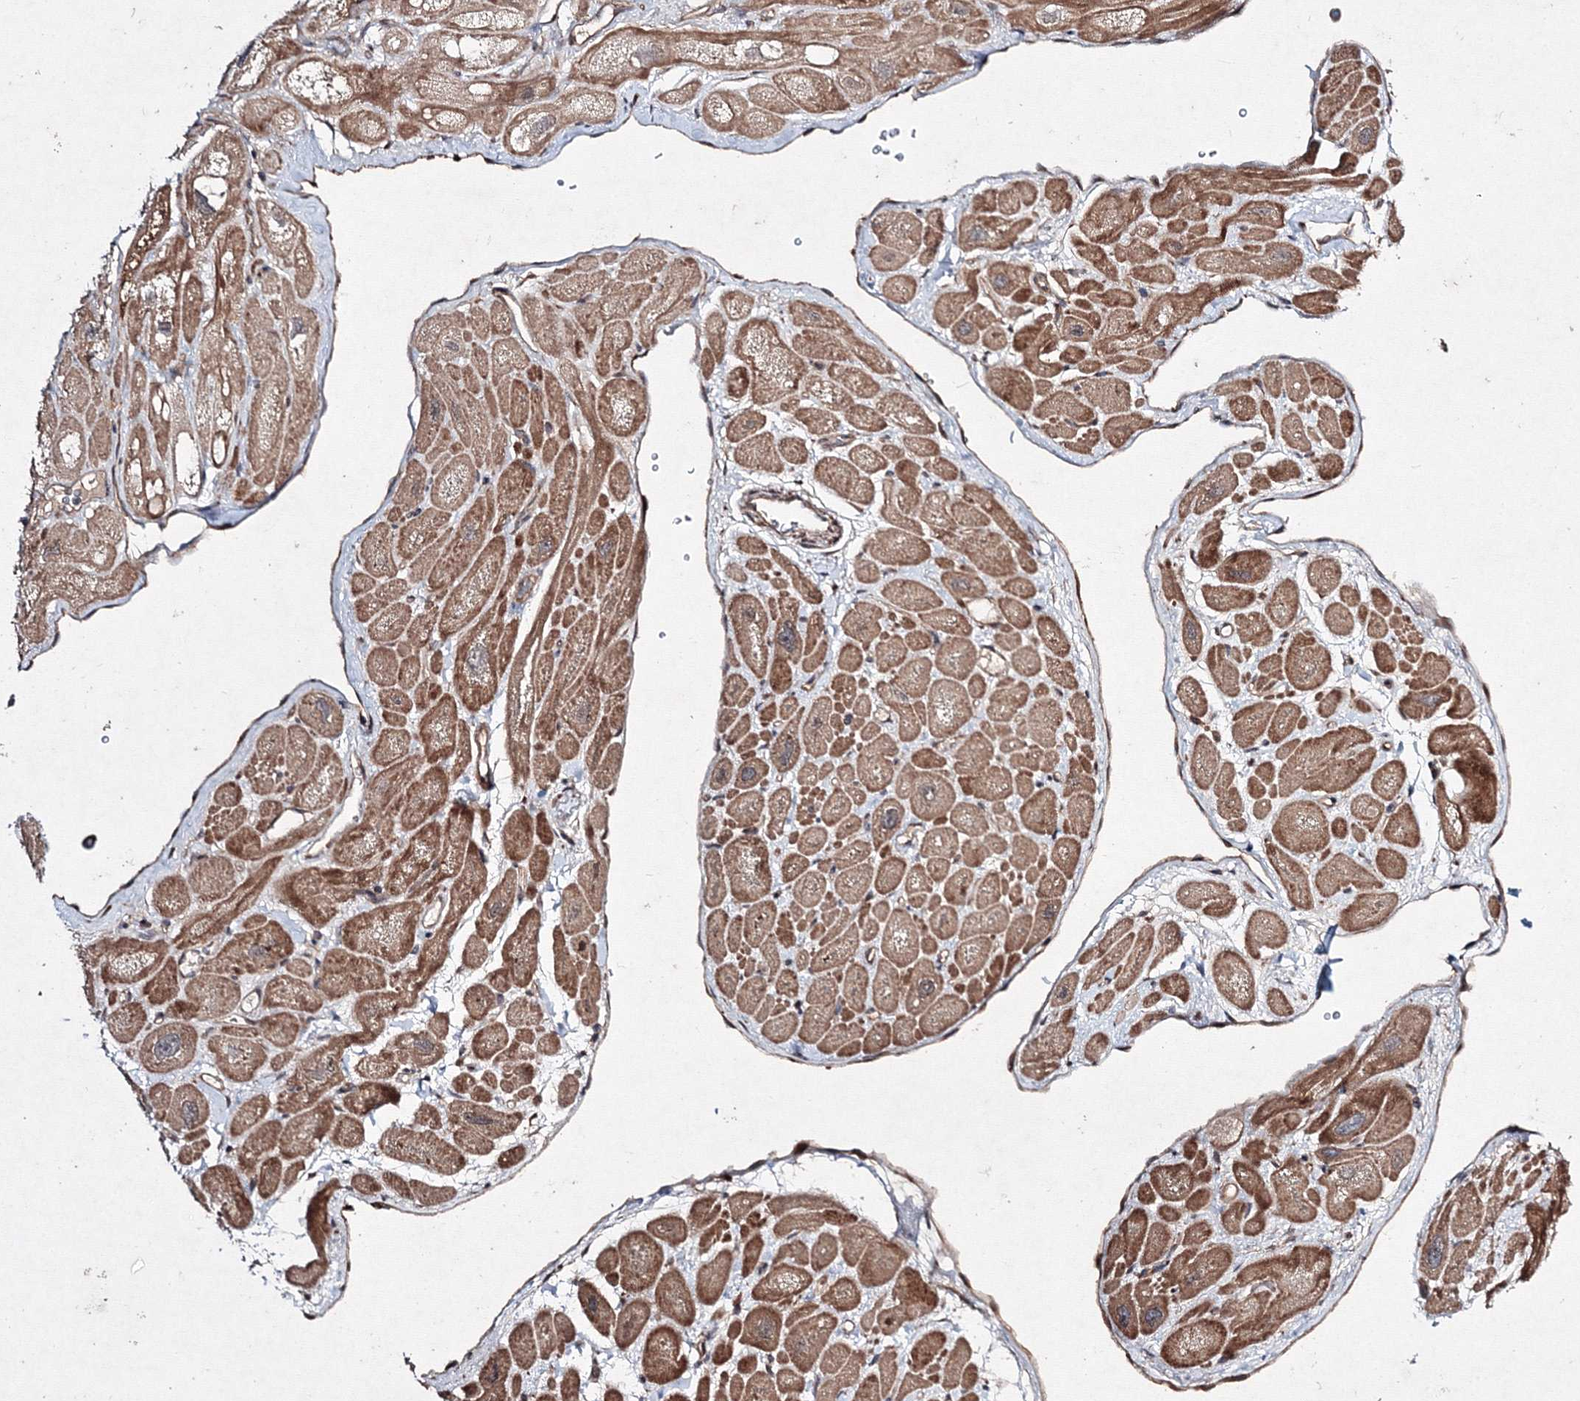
{"staining": {"intensity": "moderate", "quantity": ">75%", "location": "cytoplasmic/membranous"}, "tissue": "heart muscle", "cell_type": "Cardiomyocytes", "image_type": "normal", "snomed": [{"axis": "morphology", "description": "Normal tissue, NOS"}, {"axis": "topography", "description": "Heart"}], "caption": "Immunohistochemistry (DAB (3,3'-diaminobenzidine)) staining of unremarkable heart muscle shows moderate cytoplasmic/membranous protein expression in about >75% of cardiomyocytes.", "gene": "RANBP3L", "patient": {"sex": "male", "age": 49}}